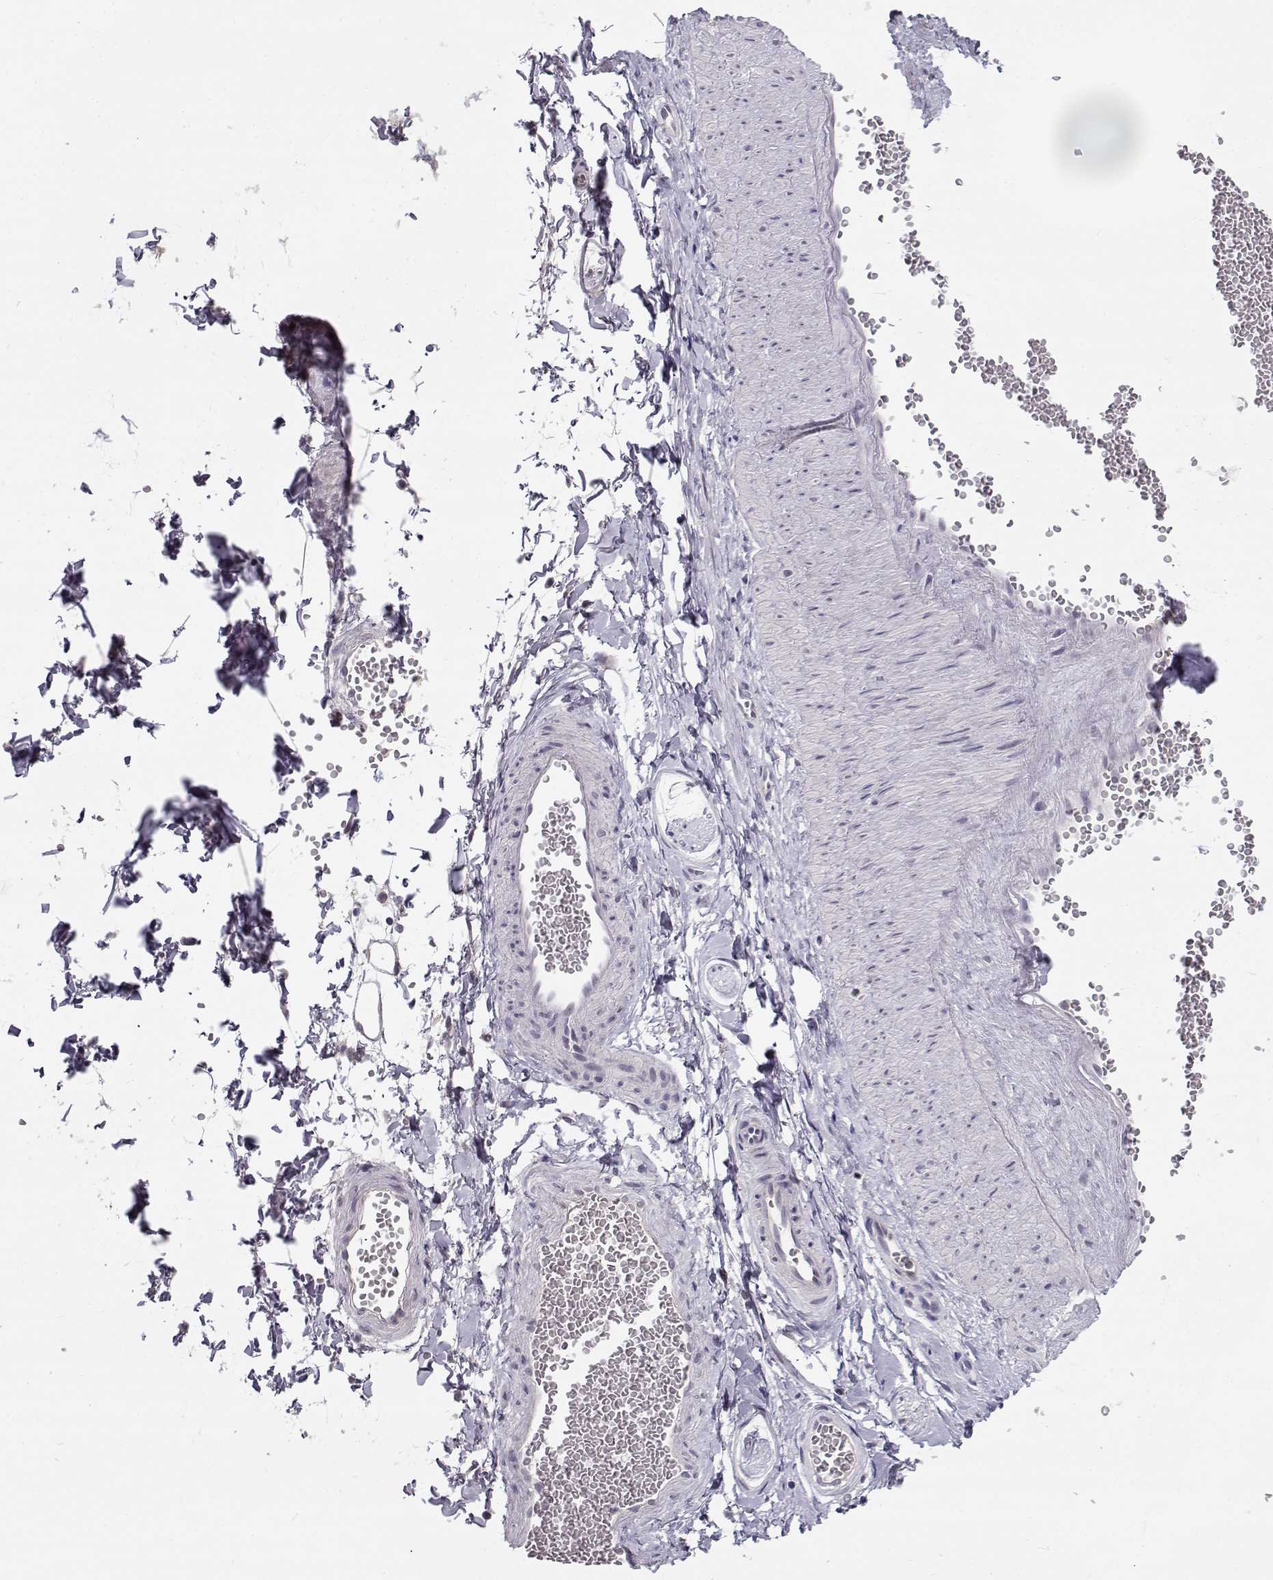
{"staining": {"intensity": "negative", "quantity": "none", "location": "none"}, "tissue": "adipose tissue", "cell_type": "Adipocytes", "image_type": "normal", "snomed": [{"axis": "morphology", "description": "Normal tissue, NOS"}, {"axis": "topography", "description": "Smooth muscle"}, {"axis": "topography", "description": "Peripheral nerve tissue"}], "caption": "The image shows no staining of adipocytes in benign adipose tissue. (DAB (3,3'-diaminobenzidine) immunohistochemistry with hematoxylin counter stain).", "gene": "C16orf86", "patient": {"sex": "male", "age": 22}}